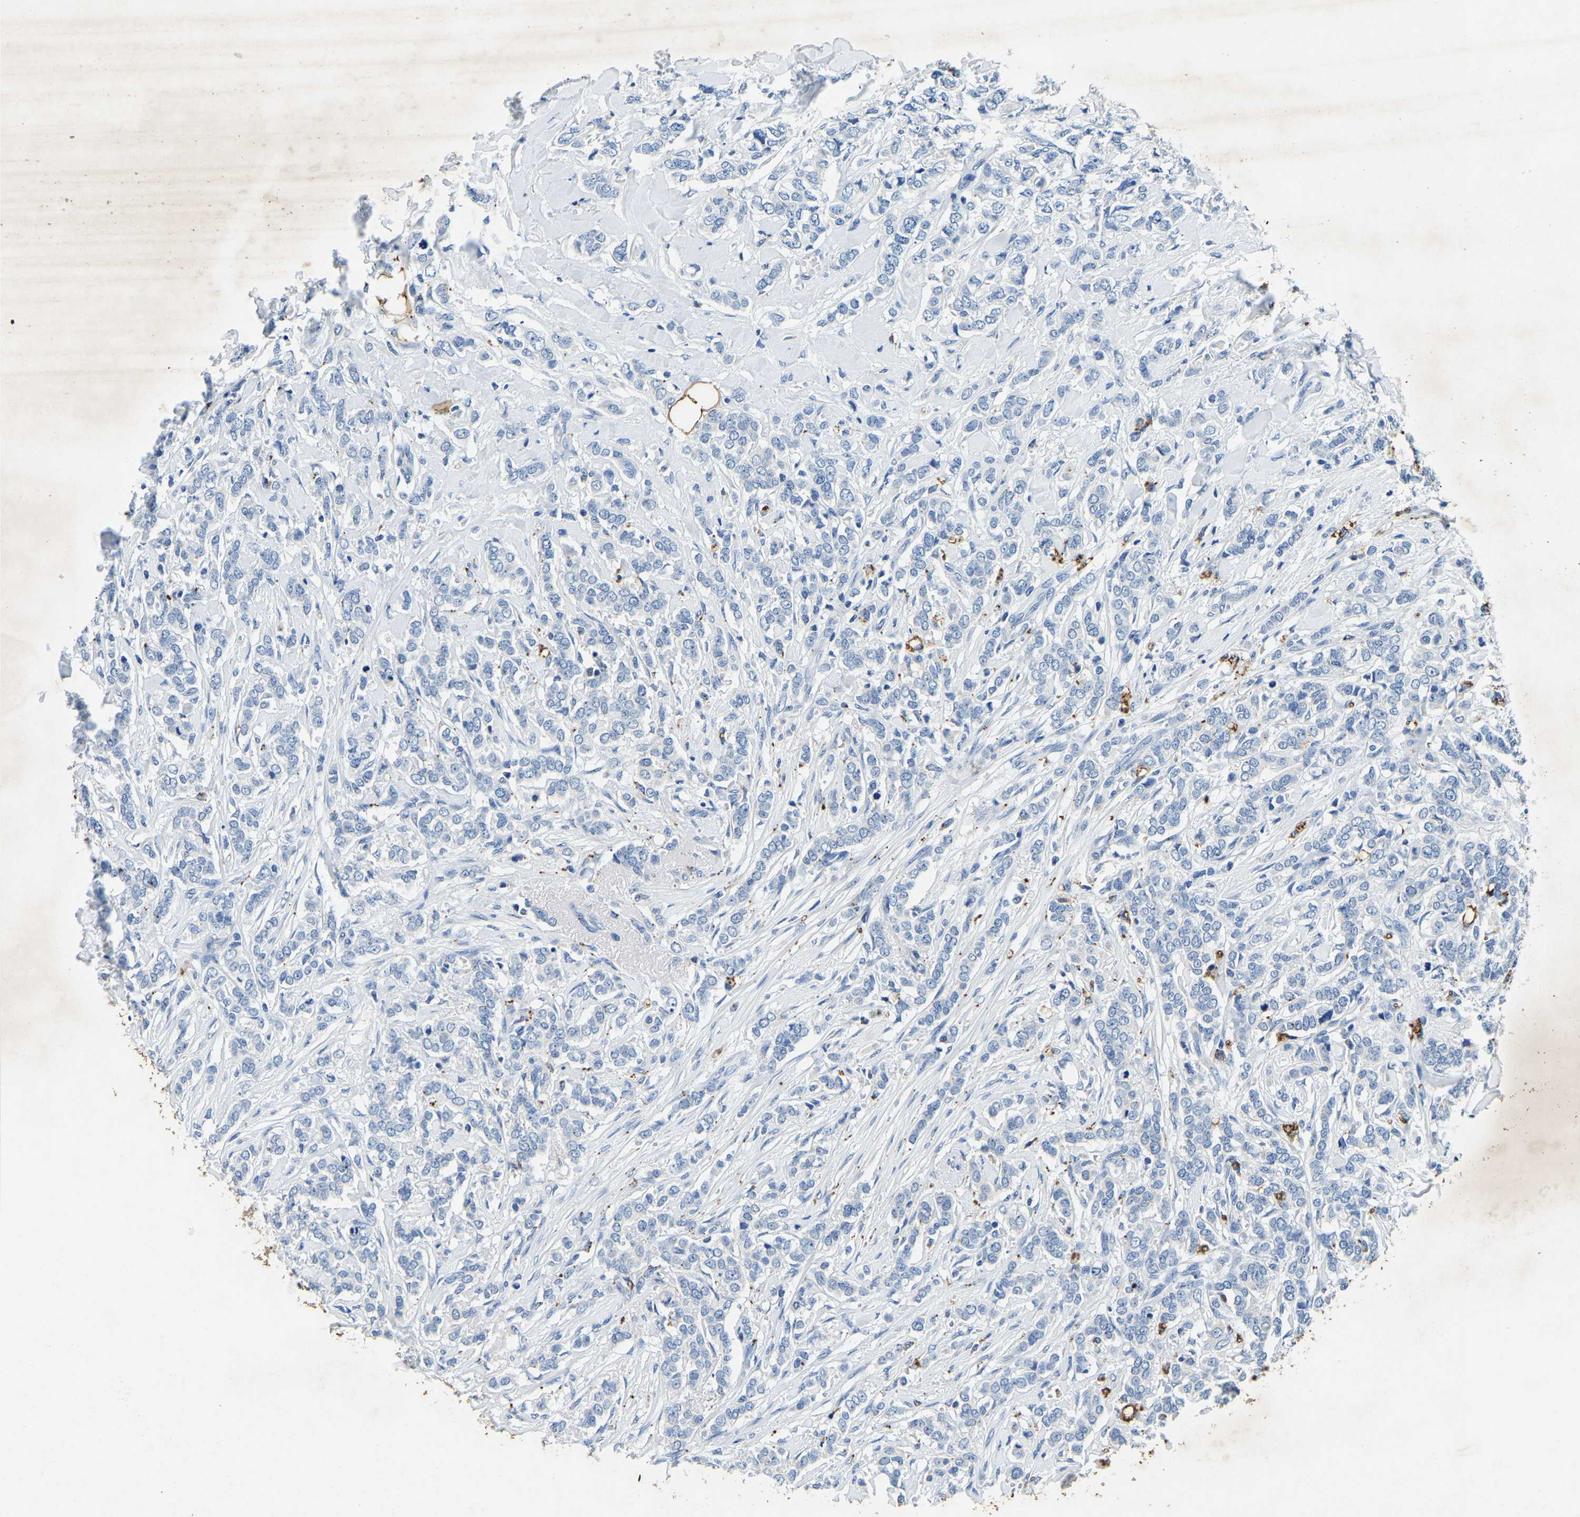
{"staining": {"intensity": "negative", "quantity": "none", "location": "none"}, "tissue": "breast cancer", "cell_type": "Tumor cells", "image_type": "cancer", "snomed": [{"axis": "morphology", "description": "Lobular carcinoma"}, {"axis": "topography", "description": "Skin"}, {"axis": "topography", "description": "Breast"}], "caption": "Image shows no protein positivity in tumor cells of breast lobular carcinoma tissue.", "gene": "UBN2", "patient": {"sex": "female", "age": 46}}